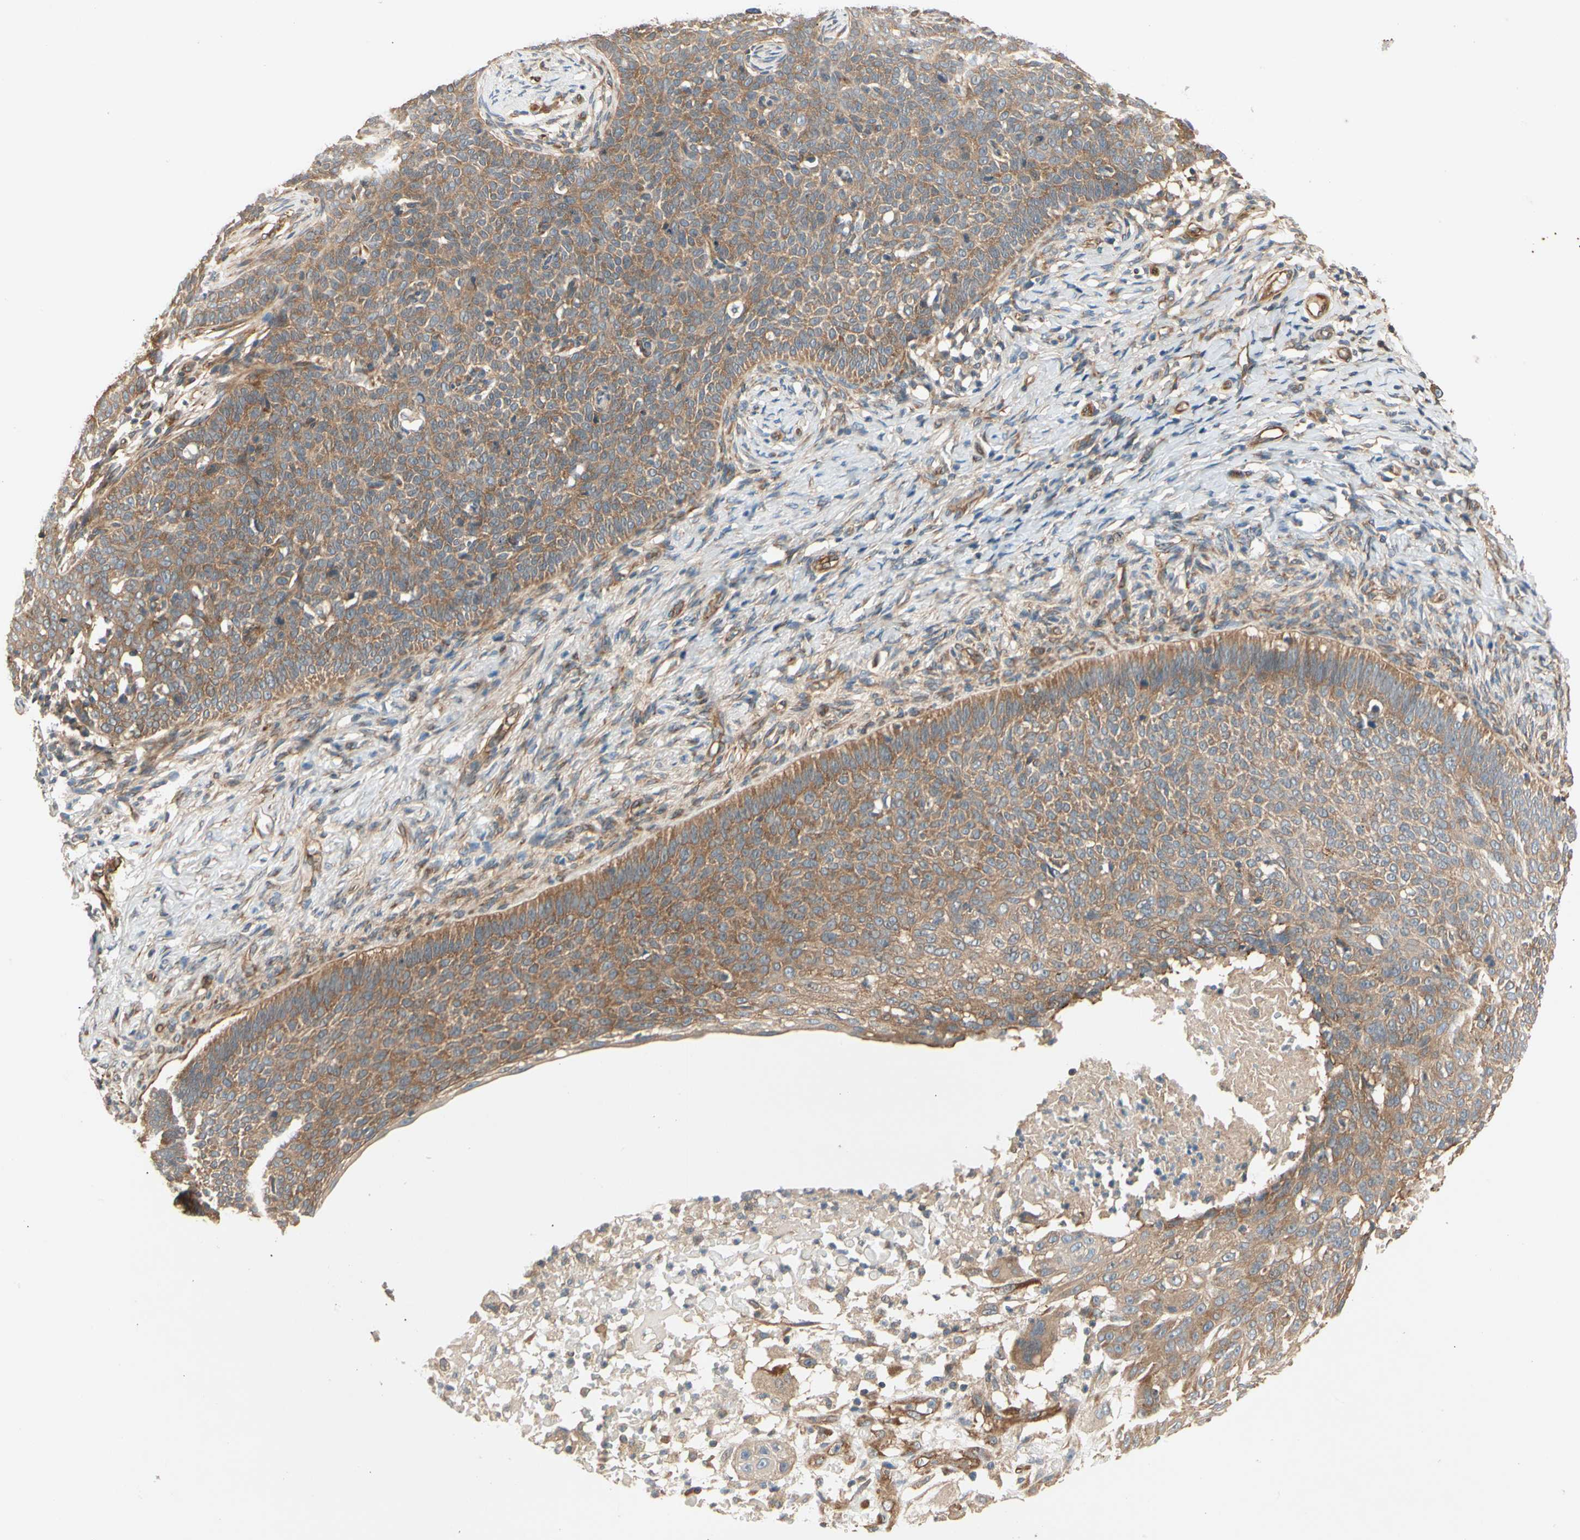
{"staining": {"intensity": "moderate", "quantity": ">75%", "location": "cytoplasmic/membranous"}, "tissue": "skin cancer", "cell_type": "Tumor cells", "image_type": "cancer", "snomed": [{"axis": "morphology", "description": "Normal tissue, NOS"}, {"axis": "morphology", "description": "Basal cell carcinoma"}, {"axis": "topography", "description": "Skin"}], "caption": "Moderate cytoplasmic/membranous protein positivity is appreciated in about >75% of tumor cells in skin cancer.", "gene": "ROCK2", "patient": {"sex": "male", "age": 87}}